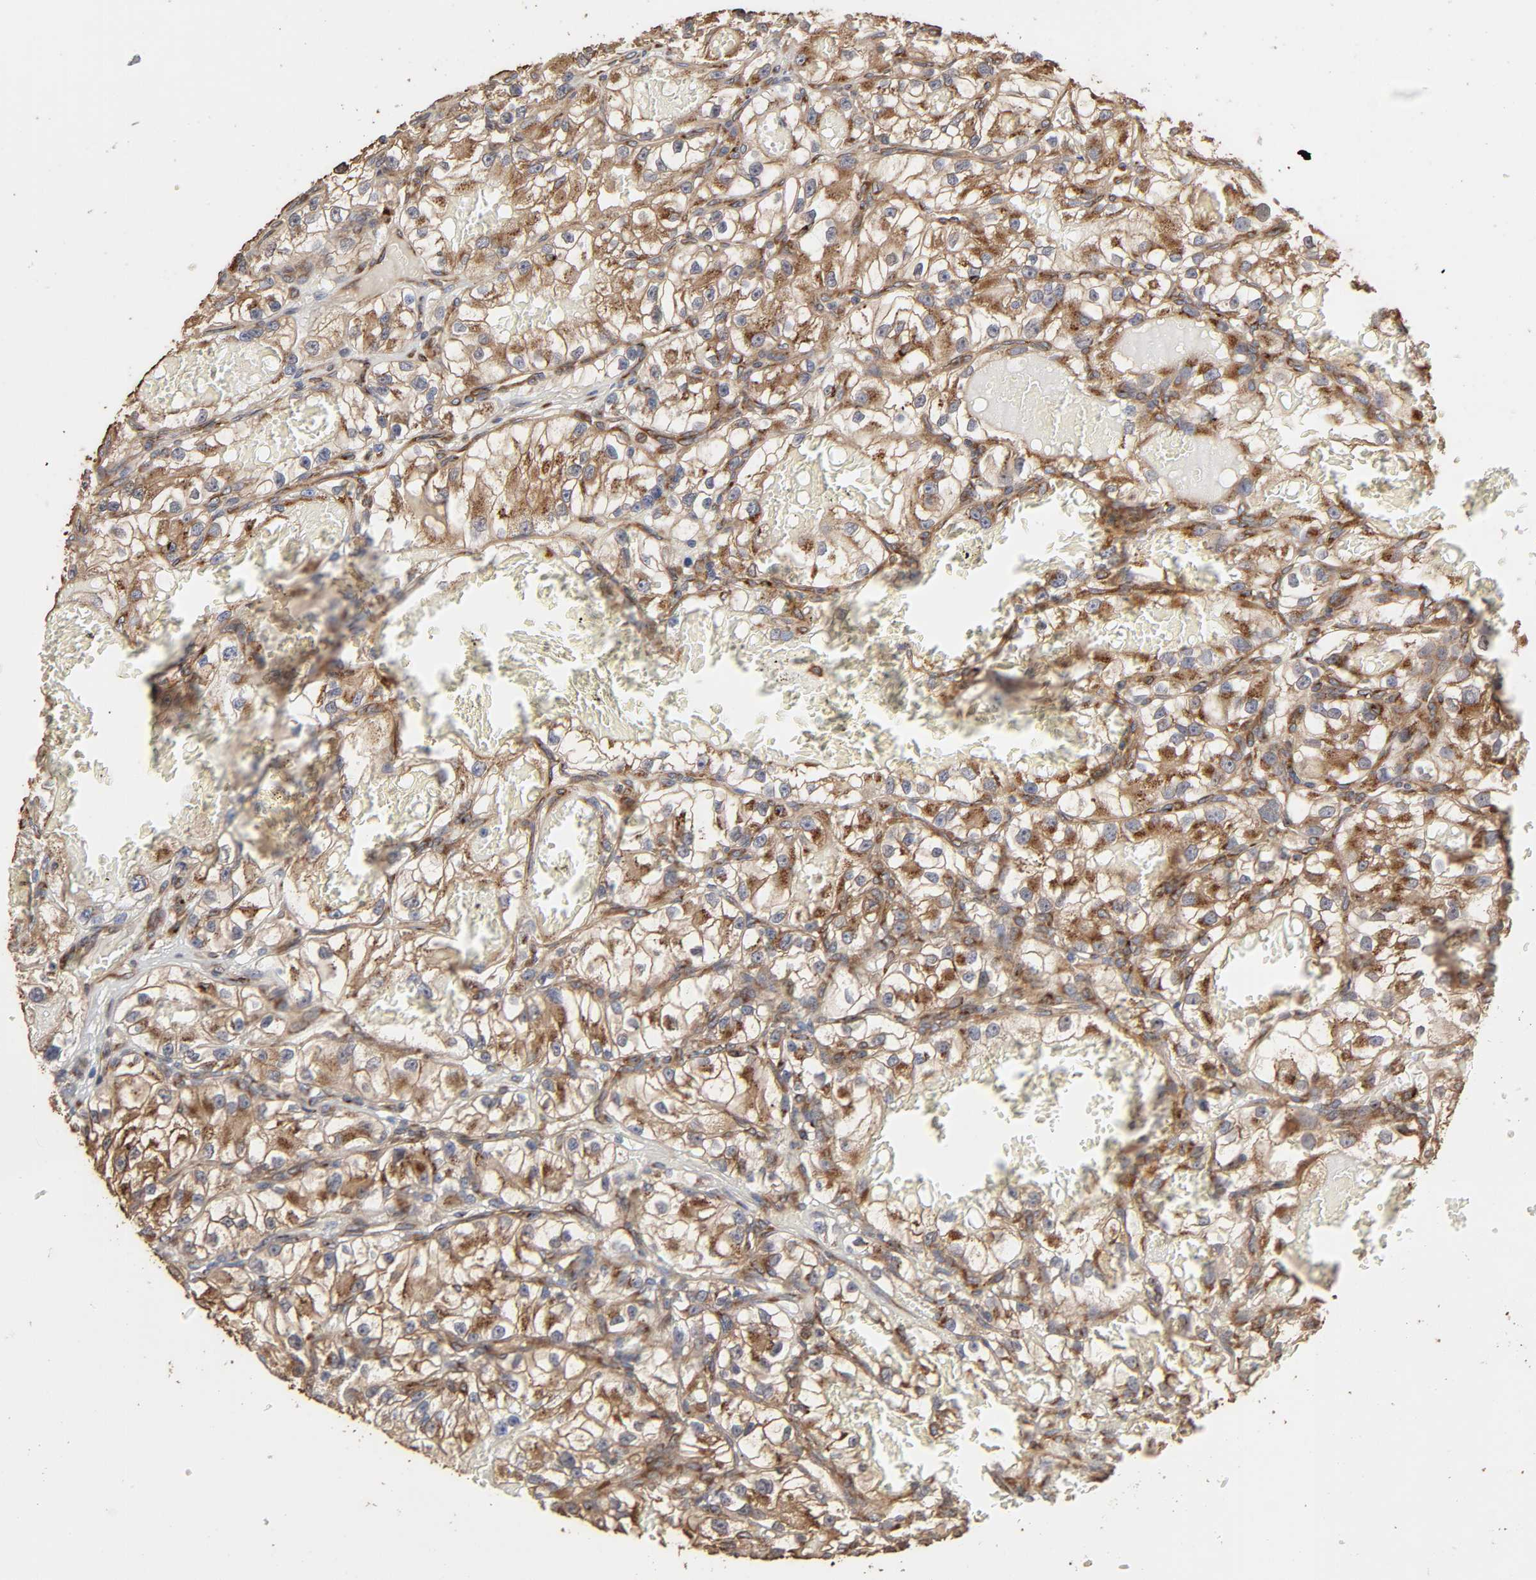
{"staining": {"intensity": "moderate", "quantity": ">75%", "location": "cytoplasmic/membranous"}, "tissue": "renal cancer", "cell_type": "Tumor cells", "image_type": "cancer", "snomed": [{"axis": "morphology", "description": "Adenocarcinoma, NOS"}, {"axis": "topography", "description": "Kidney"}], "caption": "Moderate cytoplasmic/membranous staining is appreciated in about >75% of tumor cells in renal cancer. The staining was performed using DAB to visualize the protein expression in brown, while the nuclei were stained in blue with hematoxylin (Magnification: 20x).", "gene": "GNPTG", "patient": {"sex": "female", "age": 57}}